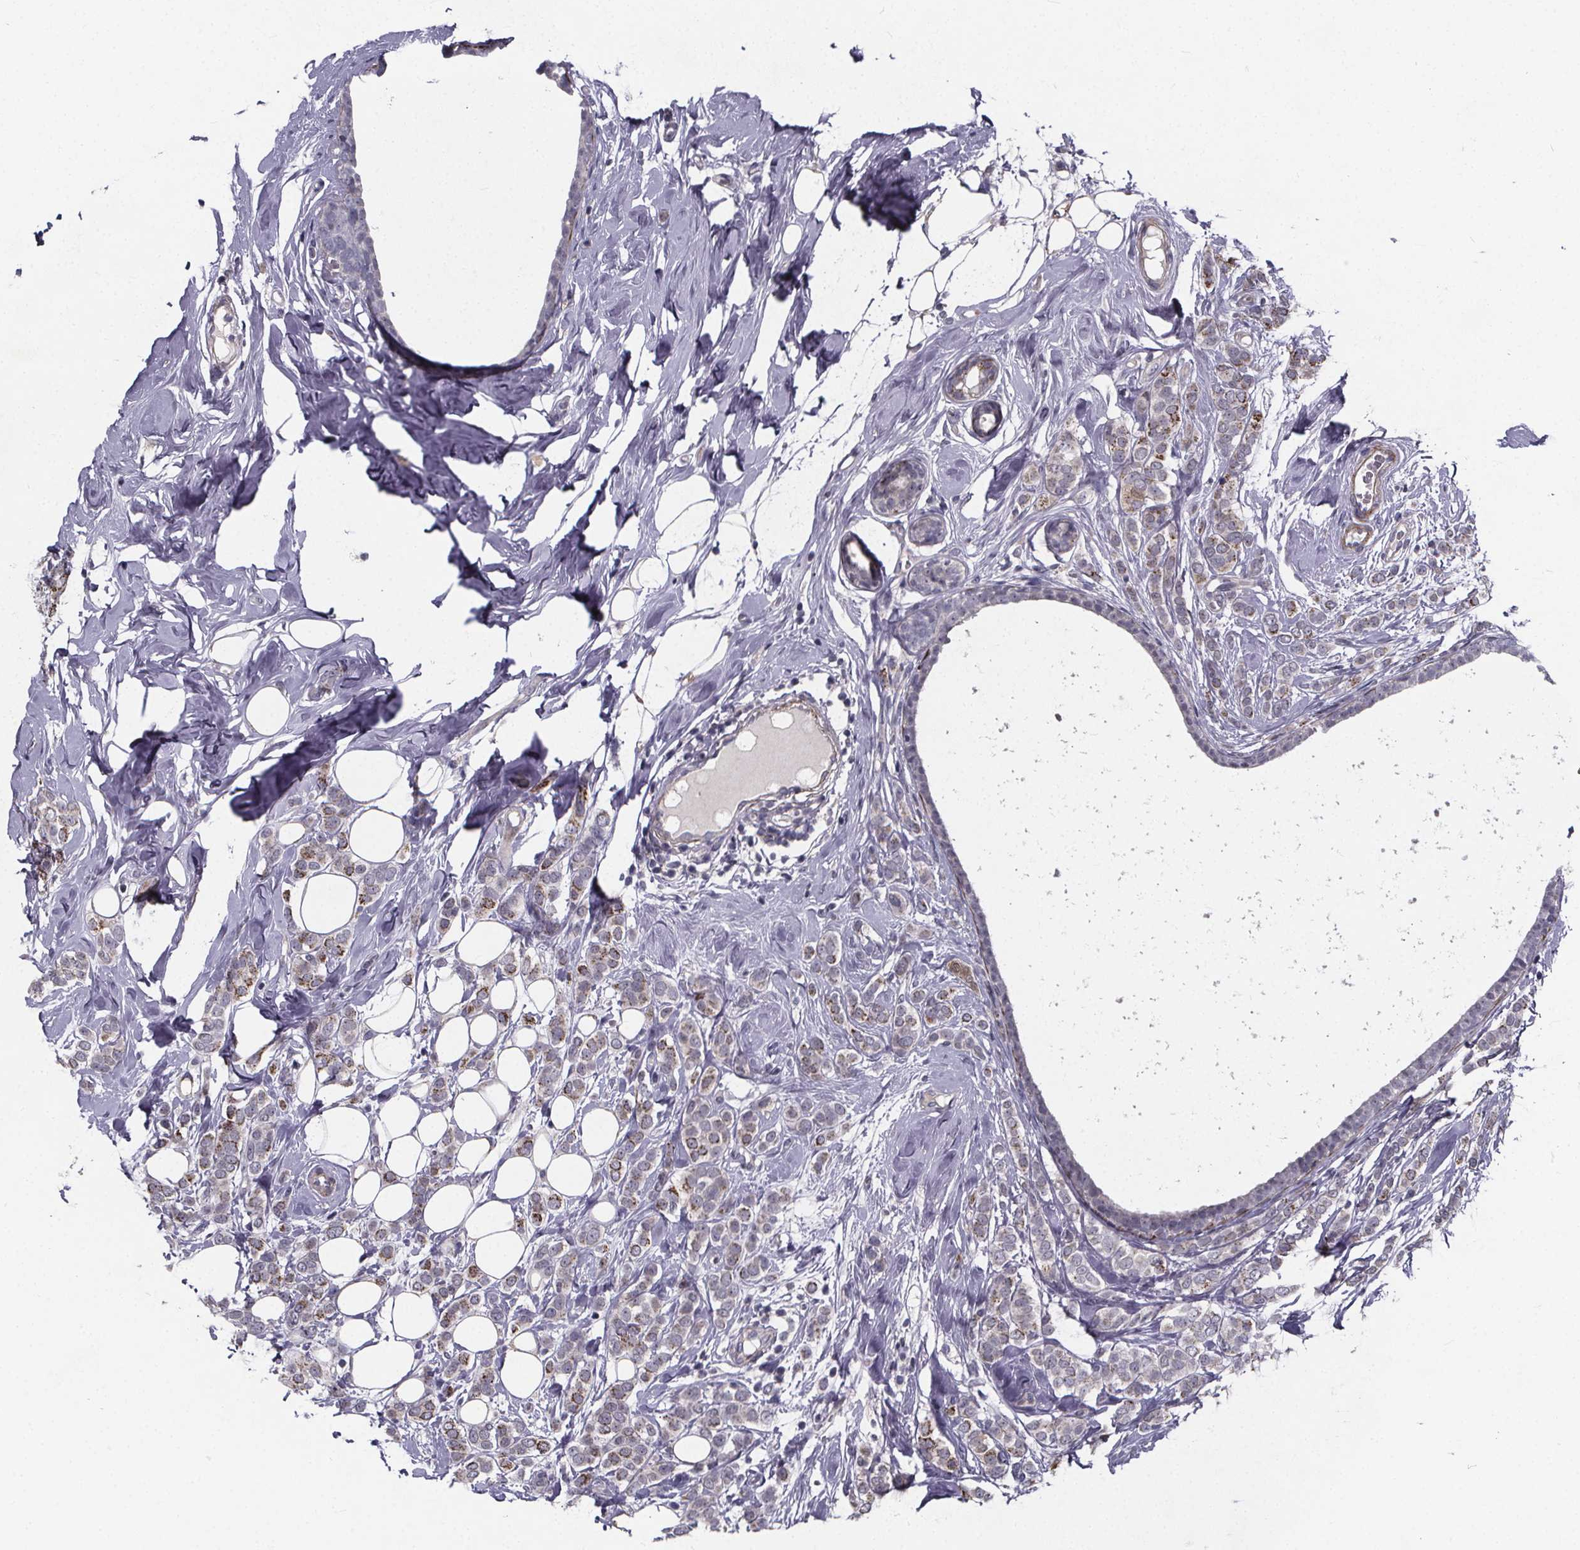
{"staining": {"intensity": "negative", "quantity": "none", "location": "none"}, "tissue": "breast cancer", "cell_type": "Tumor cells", "image_type": "cancer", "snomed": [{"axis": "morphology", "description": "Lobular carcinoma"}, {"axis": "topography", "description": "Breast"}], "caption": "IHC micrograph of neoplastic tissue: human breast cancer (lobular carcinoma) stained with DAB exhibits no significant protein staining in tumor cells. (Stains: DAB (3,3'-diaminobenzidine) immunohistochemistry with hematoxylin counter stain, Microscopy: brightfield microscopy at high magnification).", "gene": "FBXW2", "patient": {"sex": "female", "age": 49}}